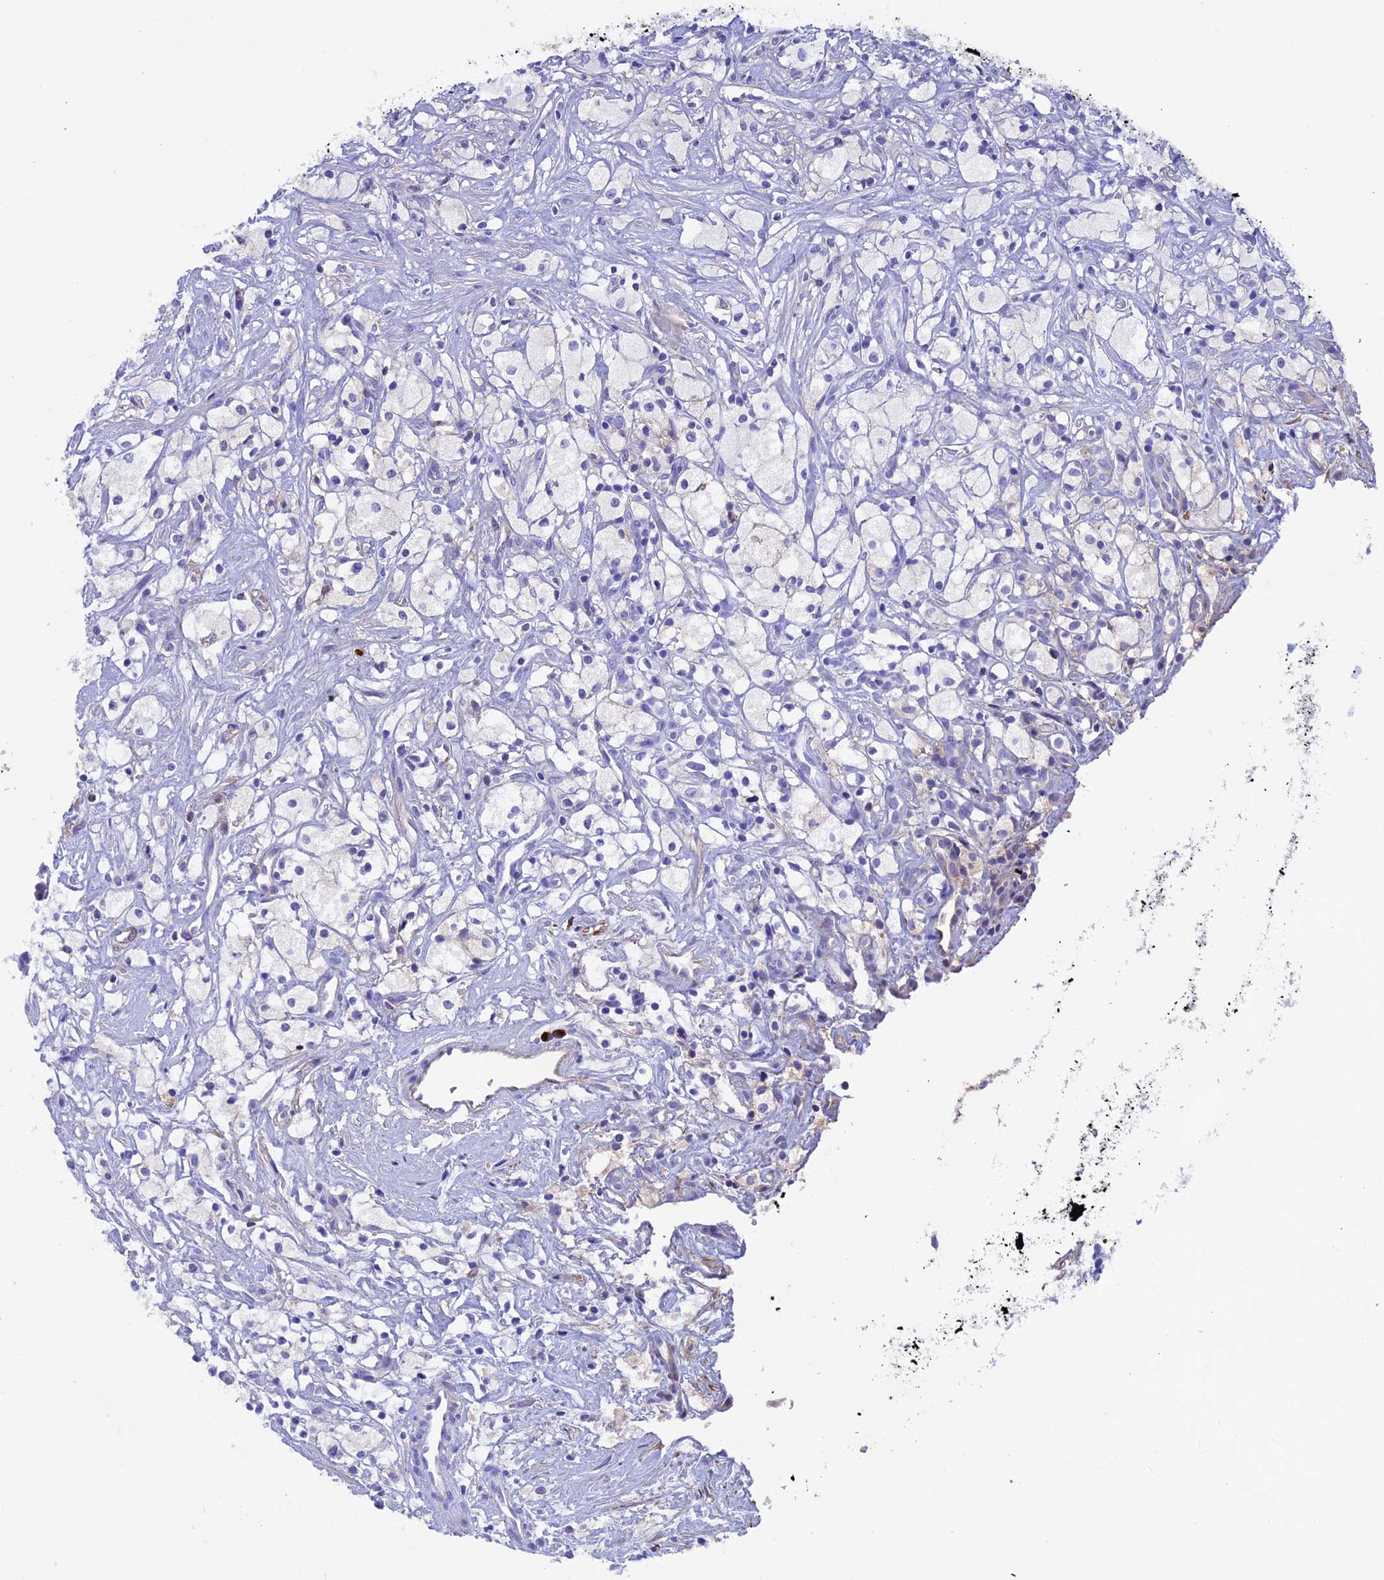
{"staining": {"intensity": "negative", "quantity": "none", "location": "none"}, "tissue": "renal cancer", "cell_type": "Tumor cells", "image_type": "cancer", "snomed": [{"axis": "morphology", "description": "Adenocarcinoma, NOS"}, {"axis": "topography", "description": "Kidney"}], "caption": "IHC micrograph of neoplastic tissue: adenocarcinoma (renal) stained with DAB (3,3'-diaminobenzidine) reveals no significant protein staining in tumor cells.", "gene": "IGSF6", "patient": {"sex": "male", "age": 59}}